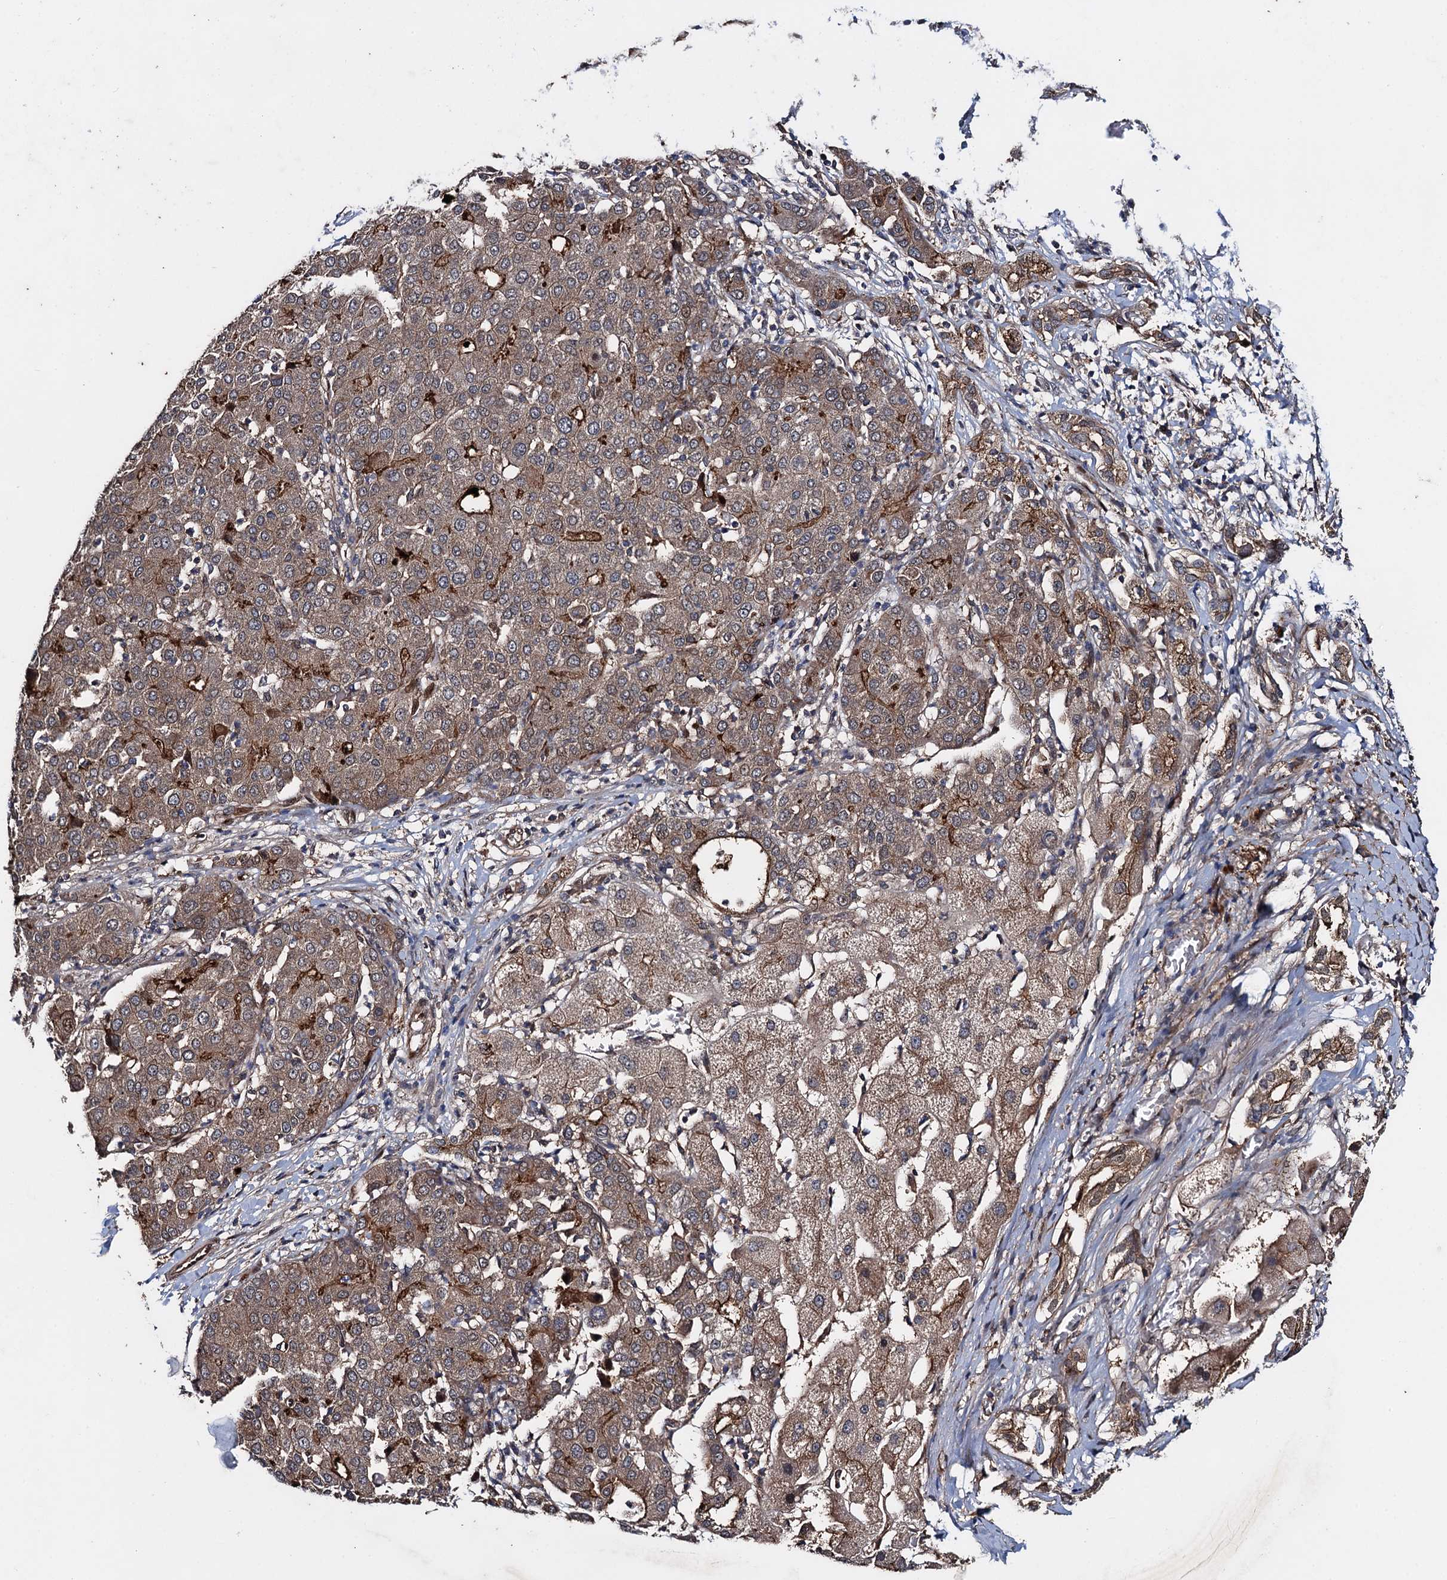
{"staining": {"intensity": "moderate", "quantity": "25%-75%", "location": "cytoplasmic/membranous"}, "tissue": "liver cancer", "cell_type": "Tumor cells", "image_type": "cancer", "snomed": [{"axis": "morphology", "description": "Carcinoma, Hepatocellular, NOS"}, {"axis": "topography", "description": "Liver"}], "caption": "Tumor cells demonstrate medium levels of moderate cytoplasmic/membranous positivity in about 25%-75% of cells in human liver hepatocellular carcinoma. Ihc stains the protein in brown and the nuclei are stained blue.", "gene": "RHOBTB1", "patient": {"sex": "male", "age": 65}}